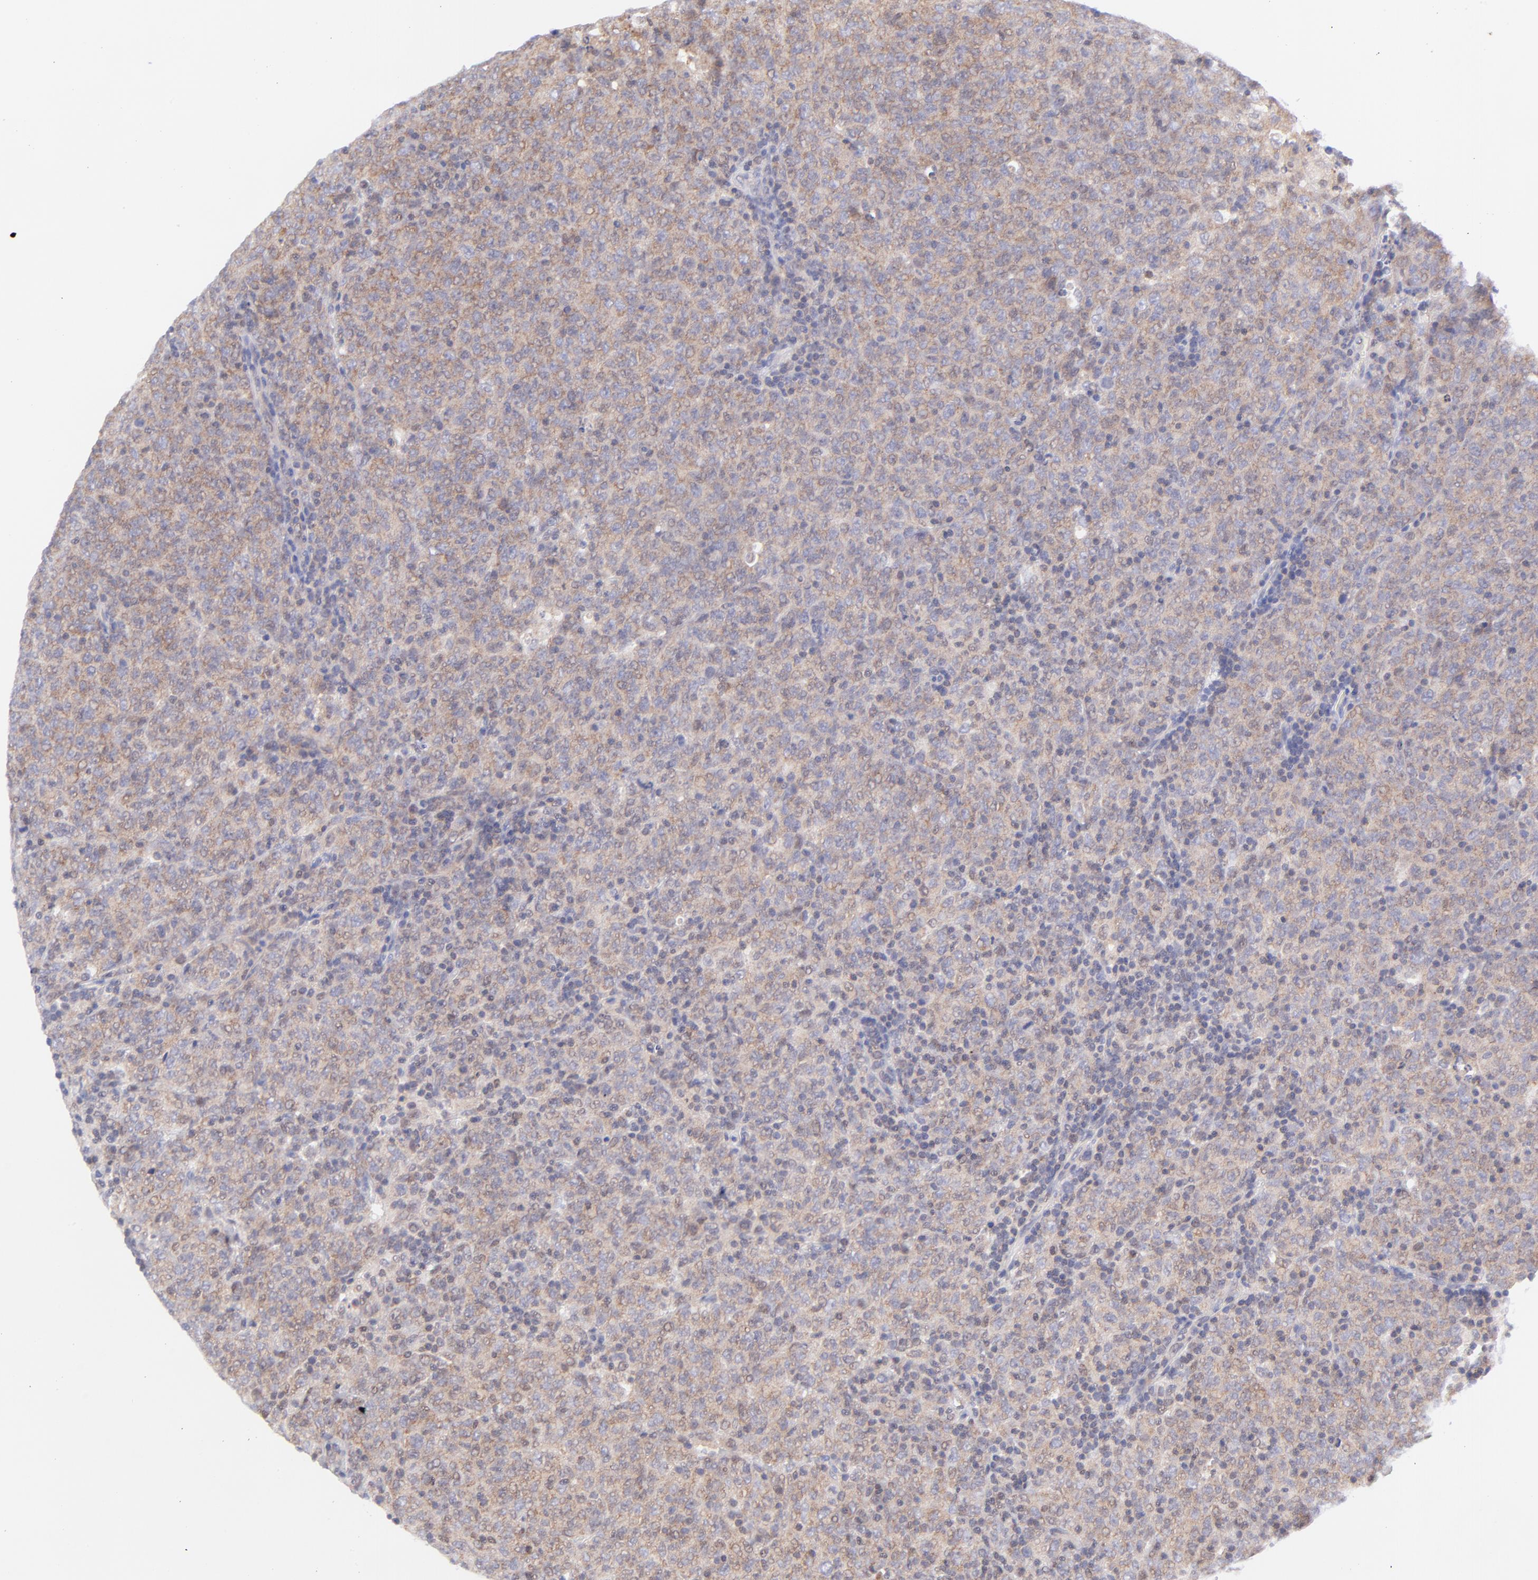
{"staining": {"intensity": "negative", "quantity": "none", "location": "none"}, "tissue": "lymphoma", "cell_type": "Tumor cells", "image_type": "cancer", "snomed": [{"axis": "morphology", "description": "Malignant lymphoma, non-Hodgkin's type, High grade"}, {"axis": "topography", "description": "Tonsil"}], "caption": "IHC of lymphoma exhibits no expression in tumor cells.", "gene": "PBDC1", "patient": {"sex": "female", "age": 36}}